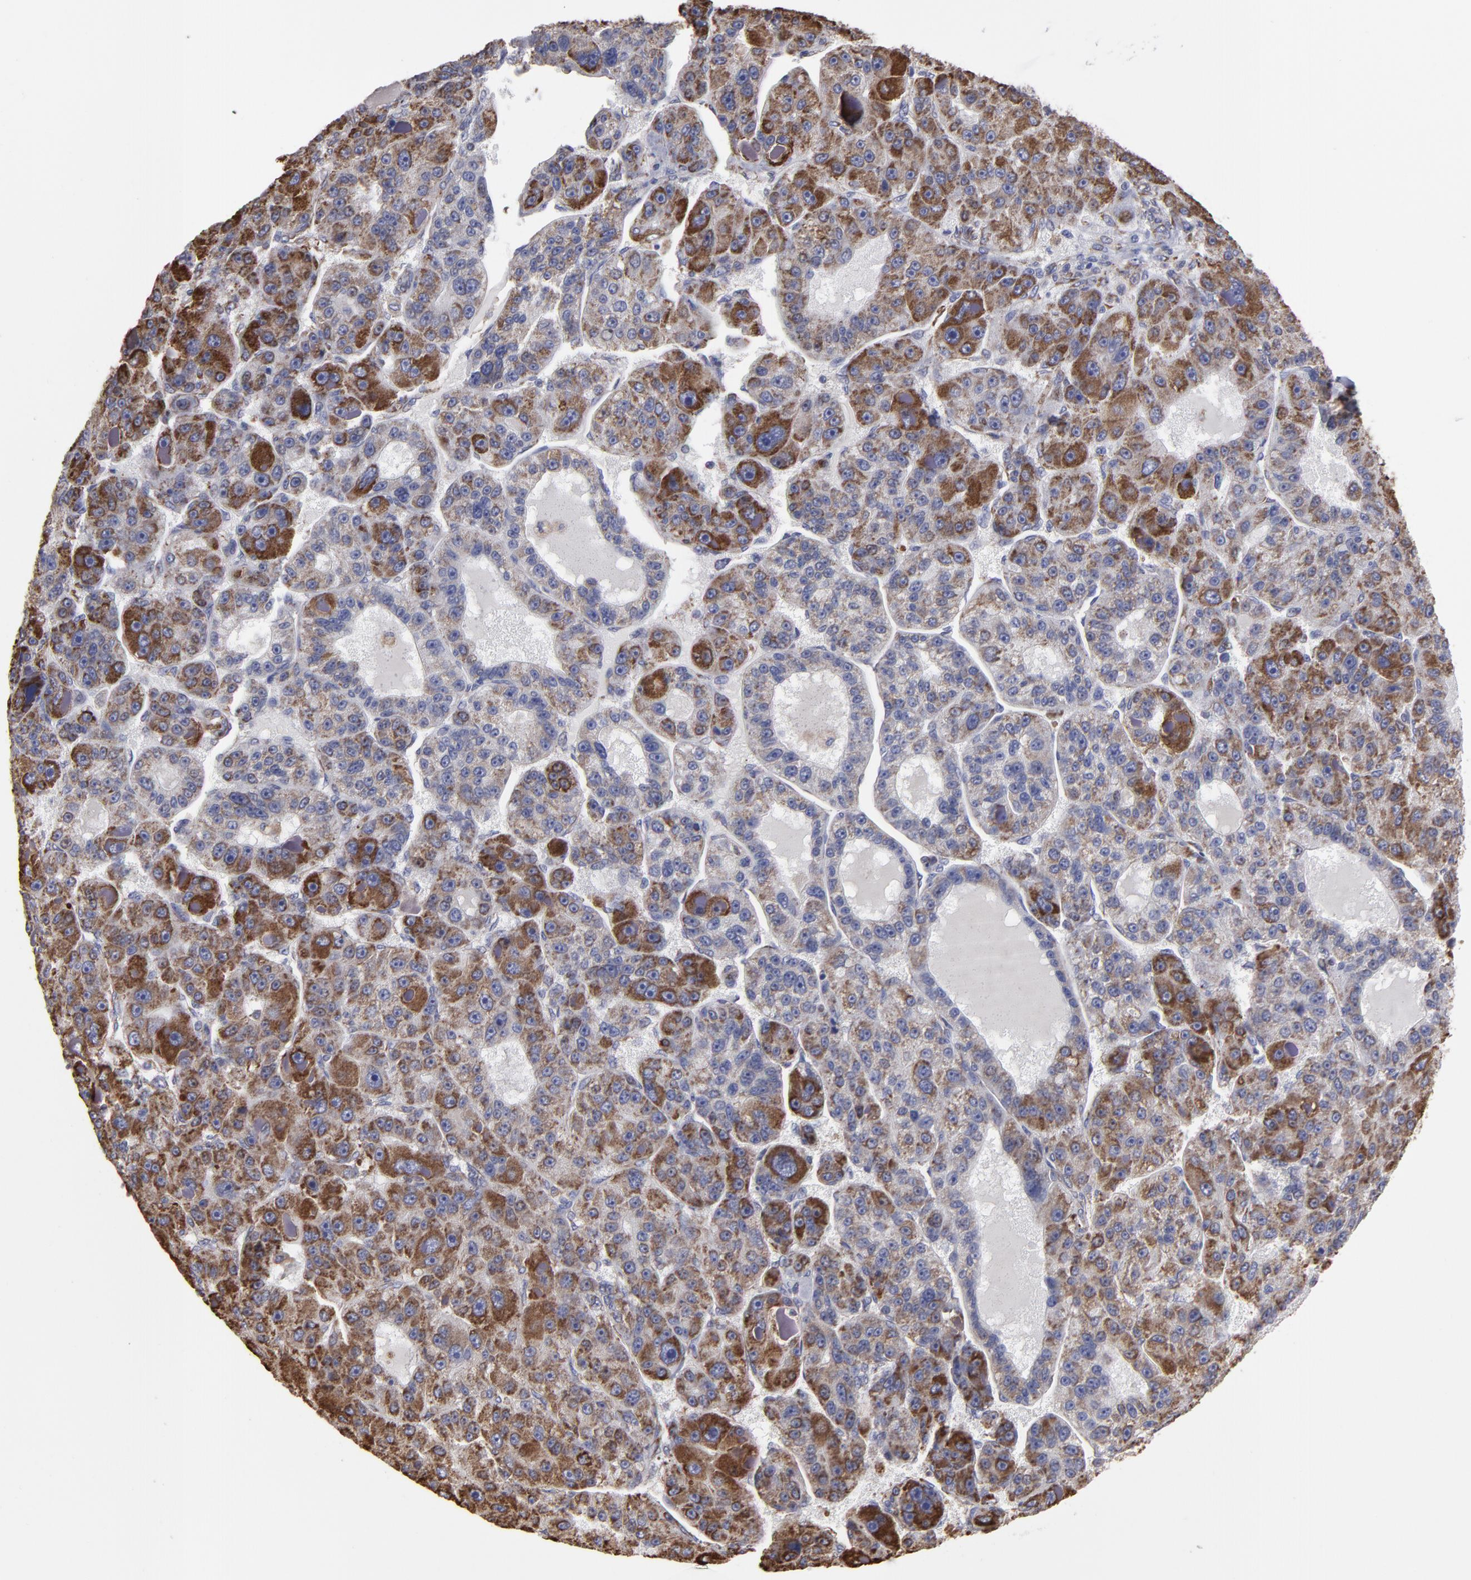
{"staining": {"intensity": "strong", "quantity": "25%-75%", "location": "cytoplasmic/membranous"}, "tissue": "liver cancer", "cell_type": "Tumor cells", "image_type": "cancer", "snomed": [{"axis": "morphology", "description": "Carcinoma, Hepatocellular, NOS"}, {"axis": "topography", "description": "Liver"}], "caption": "Protein expression analysis of human hepatocellular carcinoma (liver) reveals strong cytoplasmic/membranous expression in approximately 25%-75% of tumor cells.", "gene": "SND1", "patient": {"sex": "male", "age": 76}}